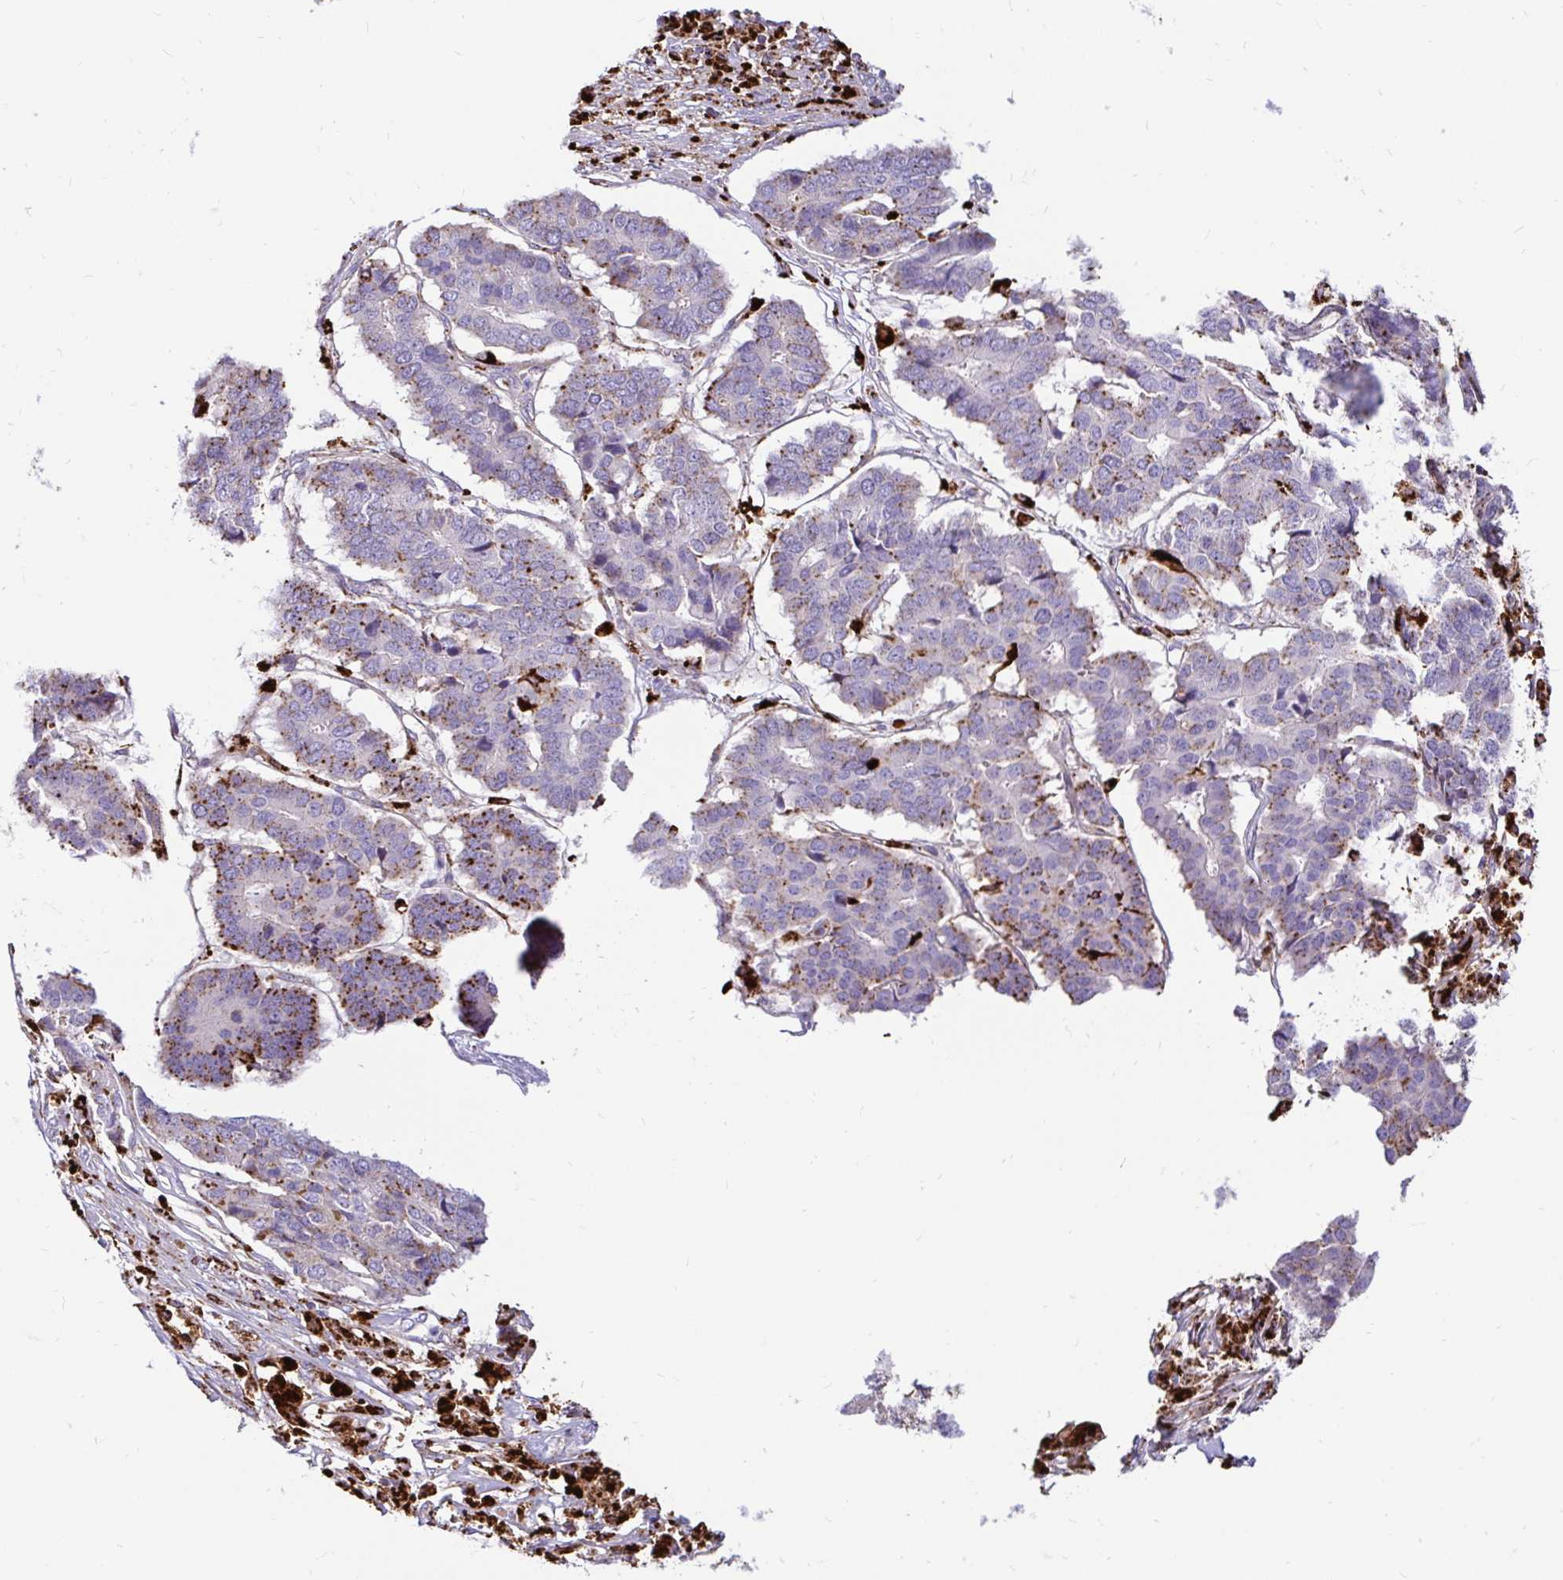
{"staining": {"intensity": "moderate", "quantity": "<25%", "location": "cytoplasmic/membranous"}, "tissue": "pancreatic cancer", "cell_type": "Tumor cells", "image_type": "cancer", "snomed": [{"axis": "morphology", "description": "Adenocarcinoma, NOS"}, {"axis": "topography", "description": "Pancreas"}], "caption": "Immunohistochemistry (IHC) photomicrograph of neoplastic tissue: pancreatic cancer (adenocarcinoma) stained using IHC displays low levels of moderate protein expression localized specifically in the cytoplasmic/membranous of tumor cells, appearing as a cytoplasmic/membranous brown color.", "gene": "FUCA1", "patient": {"sex": "male", "age": 50}}